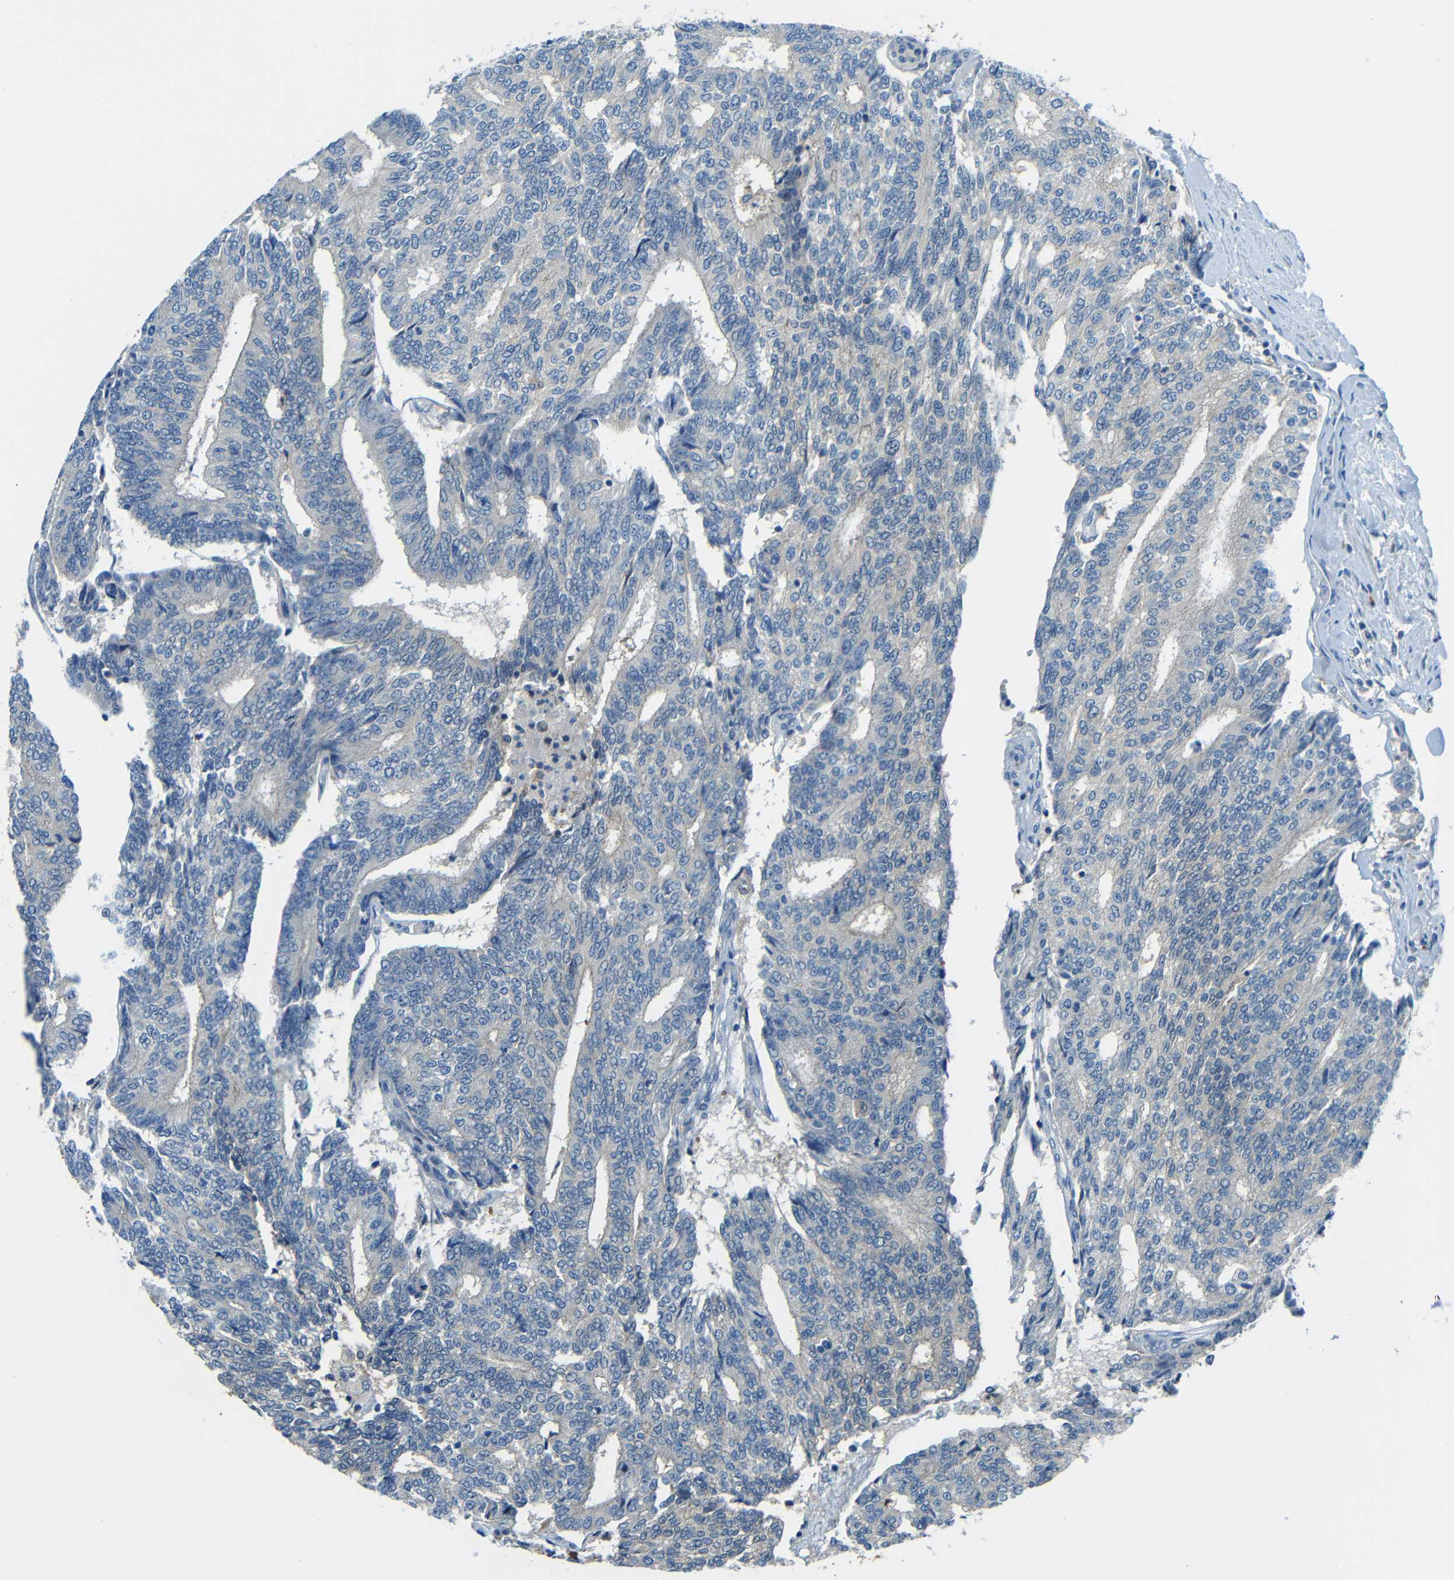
{"staining": {"intensity": "negative", "quantity": "none", "location": "none"}, "tissue": "prostate cancer", "cell_type": "Tumor cells", "image_type": "cancer", "snomed": [{"axis": "morphology", "description": "Normal tissue, NOS"}, {"axis": "morphology", "description": "Adenocarcinoma, High grade"}, {"axis": "topography", "description": "Prostate"}, {"axis": "topography", "description": "Seminal veicle"}], "caption": "Tumor cells show no significant protein staining in high-grade adenocarcinoma (prostate).", "gene": "CYP26B1", "patient": {"sex": "male", "age": 55}}